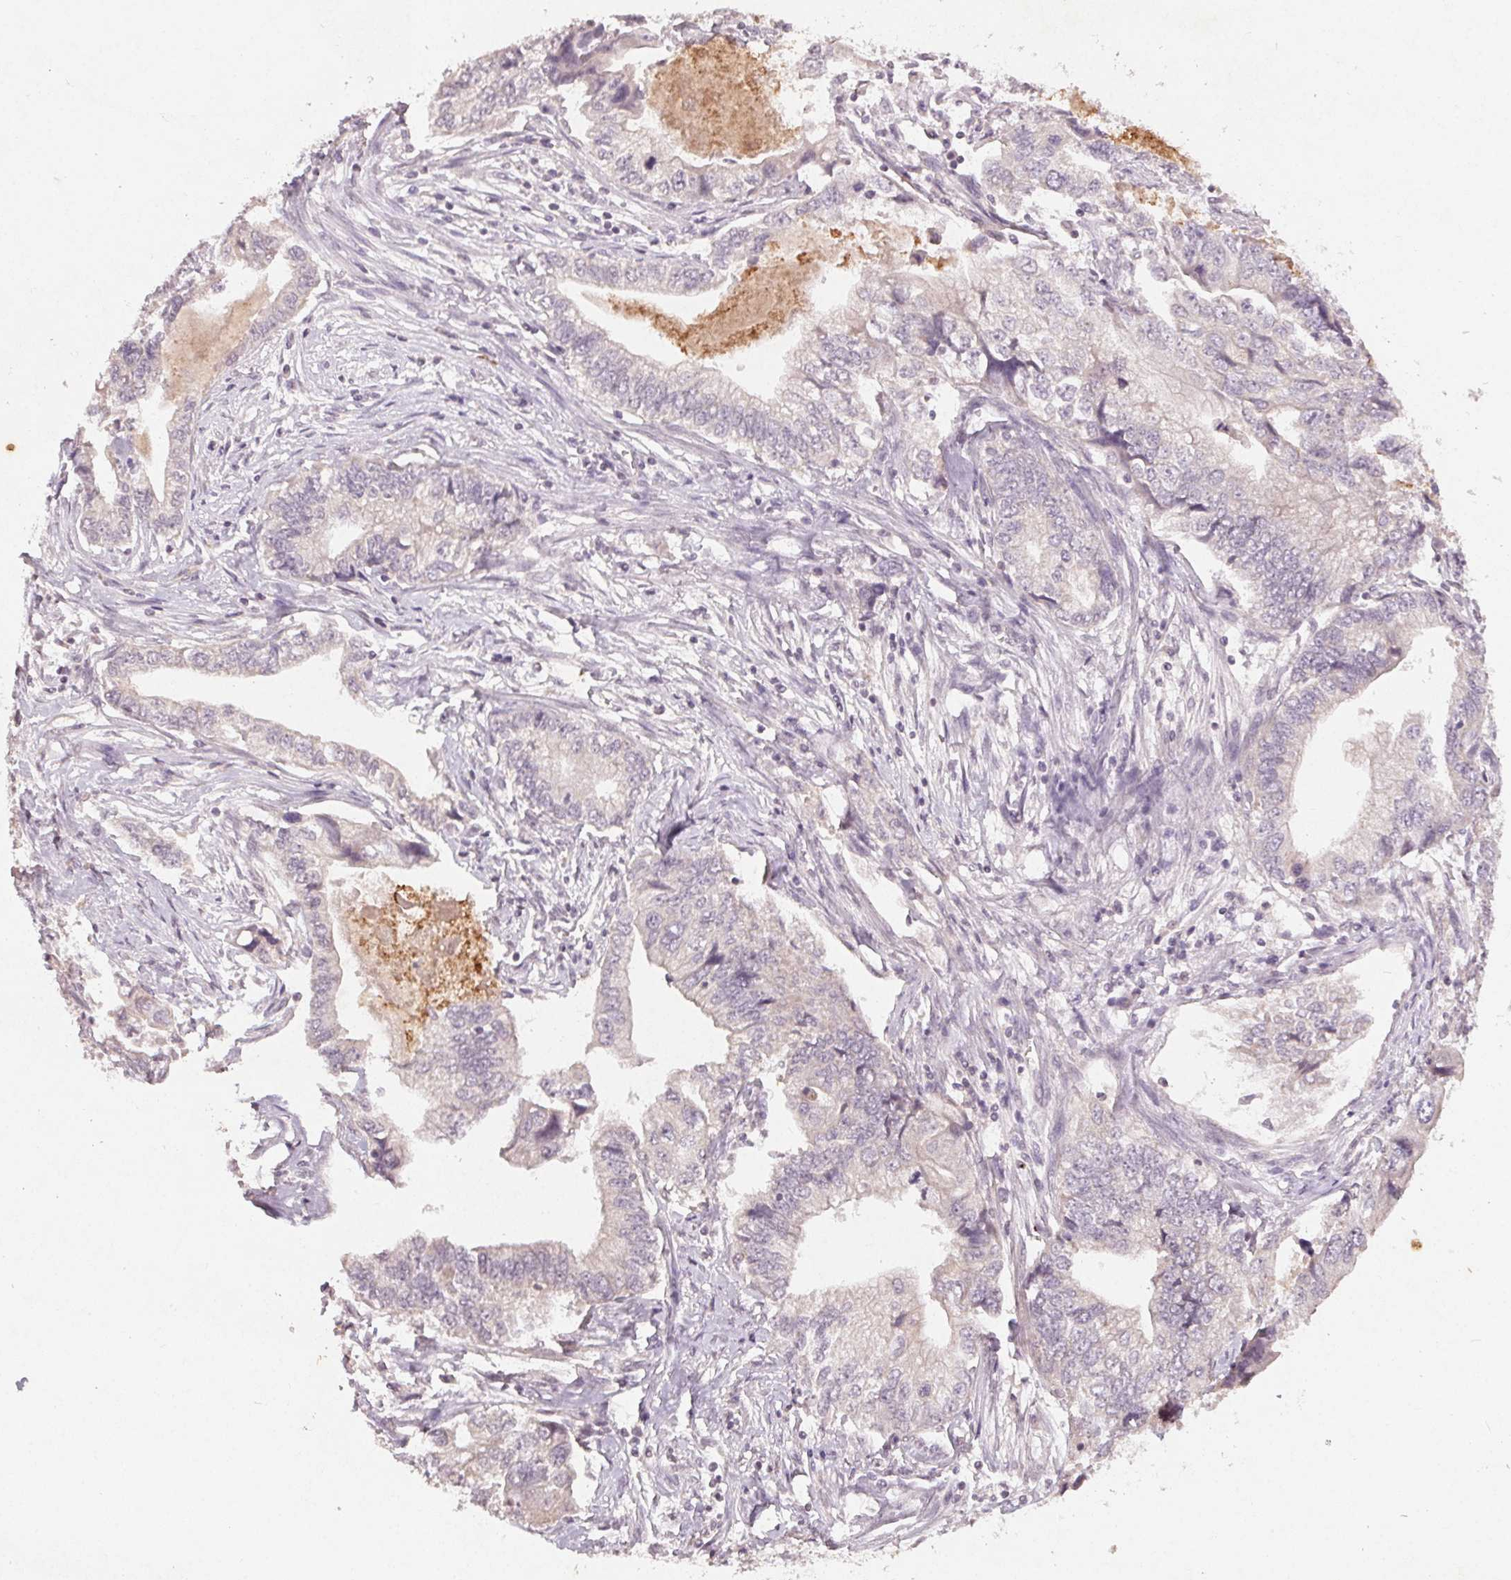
{"staining": {"intensity": "negative", "quantity": "none", "location": "none"}, "tissue": "stomach cancer", "cell_type": "Tumor cells", "image_type": "cancer", "snomed": [{"axis": "morphology", "description": "Adenocarcinoma, NOS"}, {"axis": "topography", "description": "Pancreas"}, {"axis": "topography", "description": "Stomach, upper"}], "caption": "This is a photomicrograph of immunohistochemistry staining of stomach cancer, which shows no positivity in tumor cells.", "gene": "KLRC3", "patient": {"sex": "male", "age": 77}}